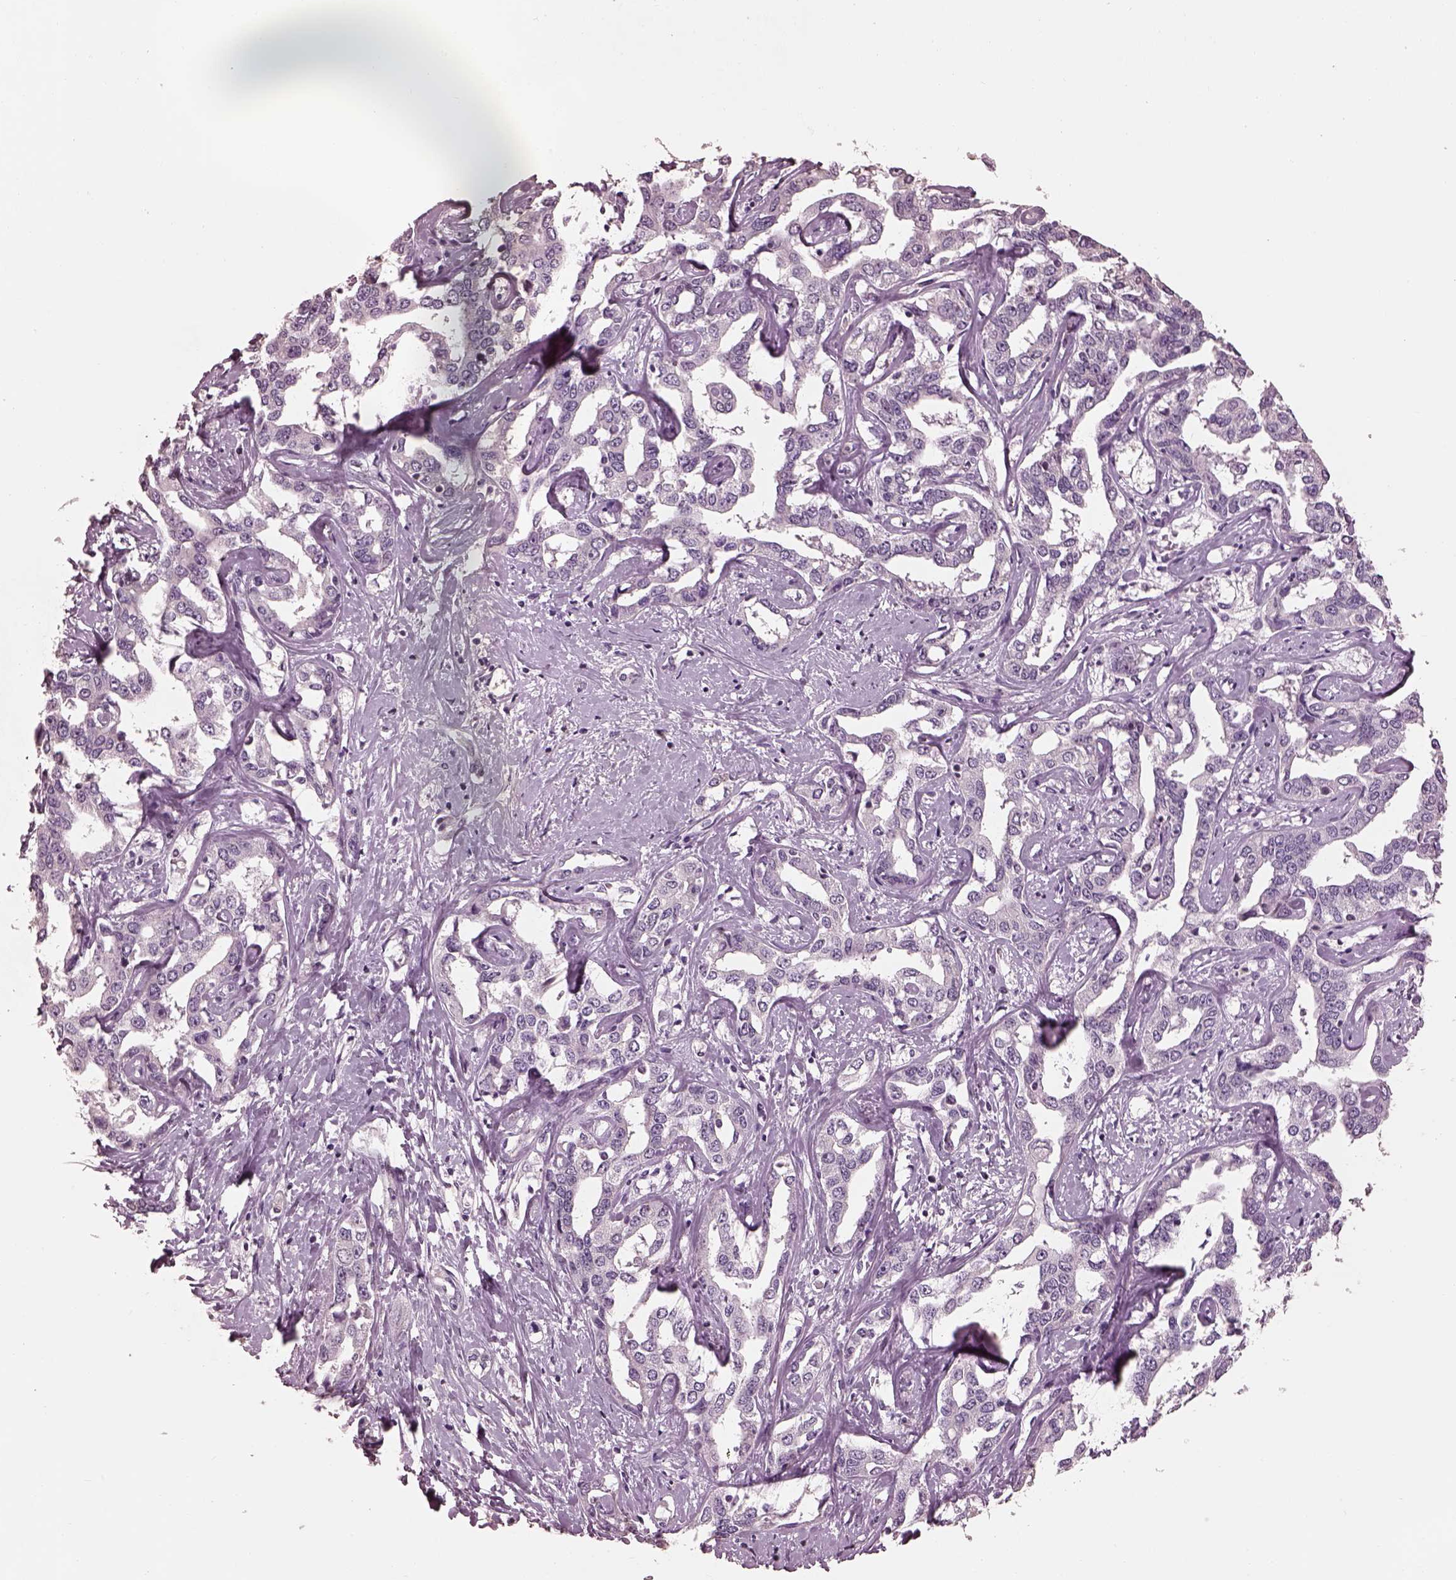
{"staining": {"intensity": "negative", "quantity": "none", "location": "none"}, "tissue": "liver cancer", "cell_type": "Tumor cells", "image_type": "cancer", "snomed": [{"axis": "morphology", "description": "Cholangiocarcinoma"}, {"axis": "topography", "description": "Liver"}], "caption": "Cholangiocarcinoma (liver) was stained to show a protein in brown. There is no significant expression in tumor cells.", "gene": "TSKS", "patient": {"sex": "male", "age": 59}}